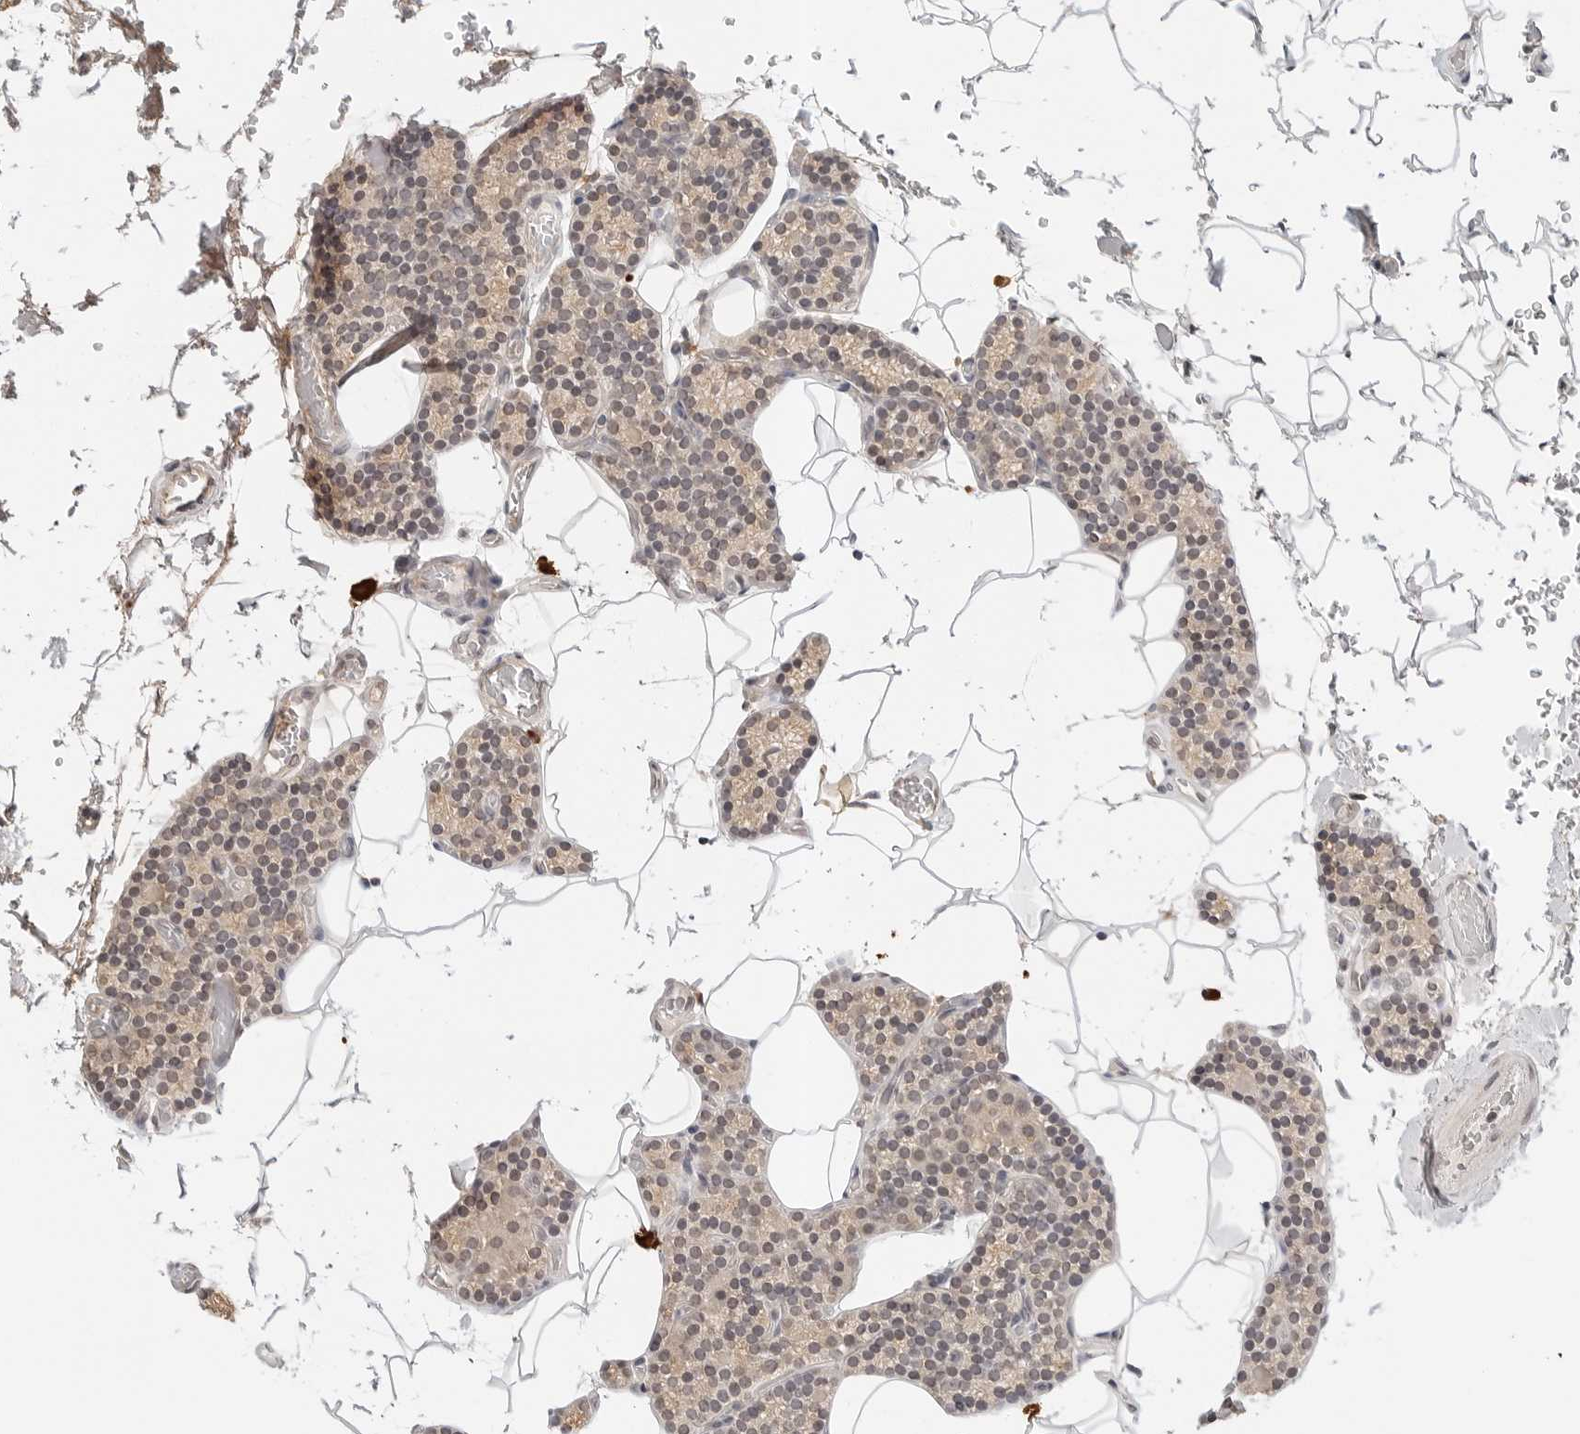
{"staining": {"intensity": "weak", "quantity": "<25%", "location": "cytoplasmic/membranous"}, "tissue": "parathyroid gland", "cell_type": "Glandular cells", "image_type": "normal", "snomed": [{"axis": "morphology", "description": "Normal tissue, NOS"}, {"axis": "topography", "description": "Parathyroid gland"}], "caption": "Immunohistochemistry (IHC) micrograph of normal parathyroid gland stained for a protein (brown), which demonstrates no expression in glandular cells. Brightfield microscopy of immunohistochemistry (IHC) stained with DAB (3,3'-diaminobenzidine) (brown) and hematoxylin (blue), captured at high magnification.", "gene": "IL24", "patient": {"sex": "male", "age": 52}}